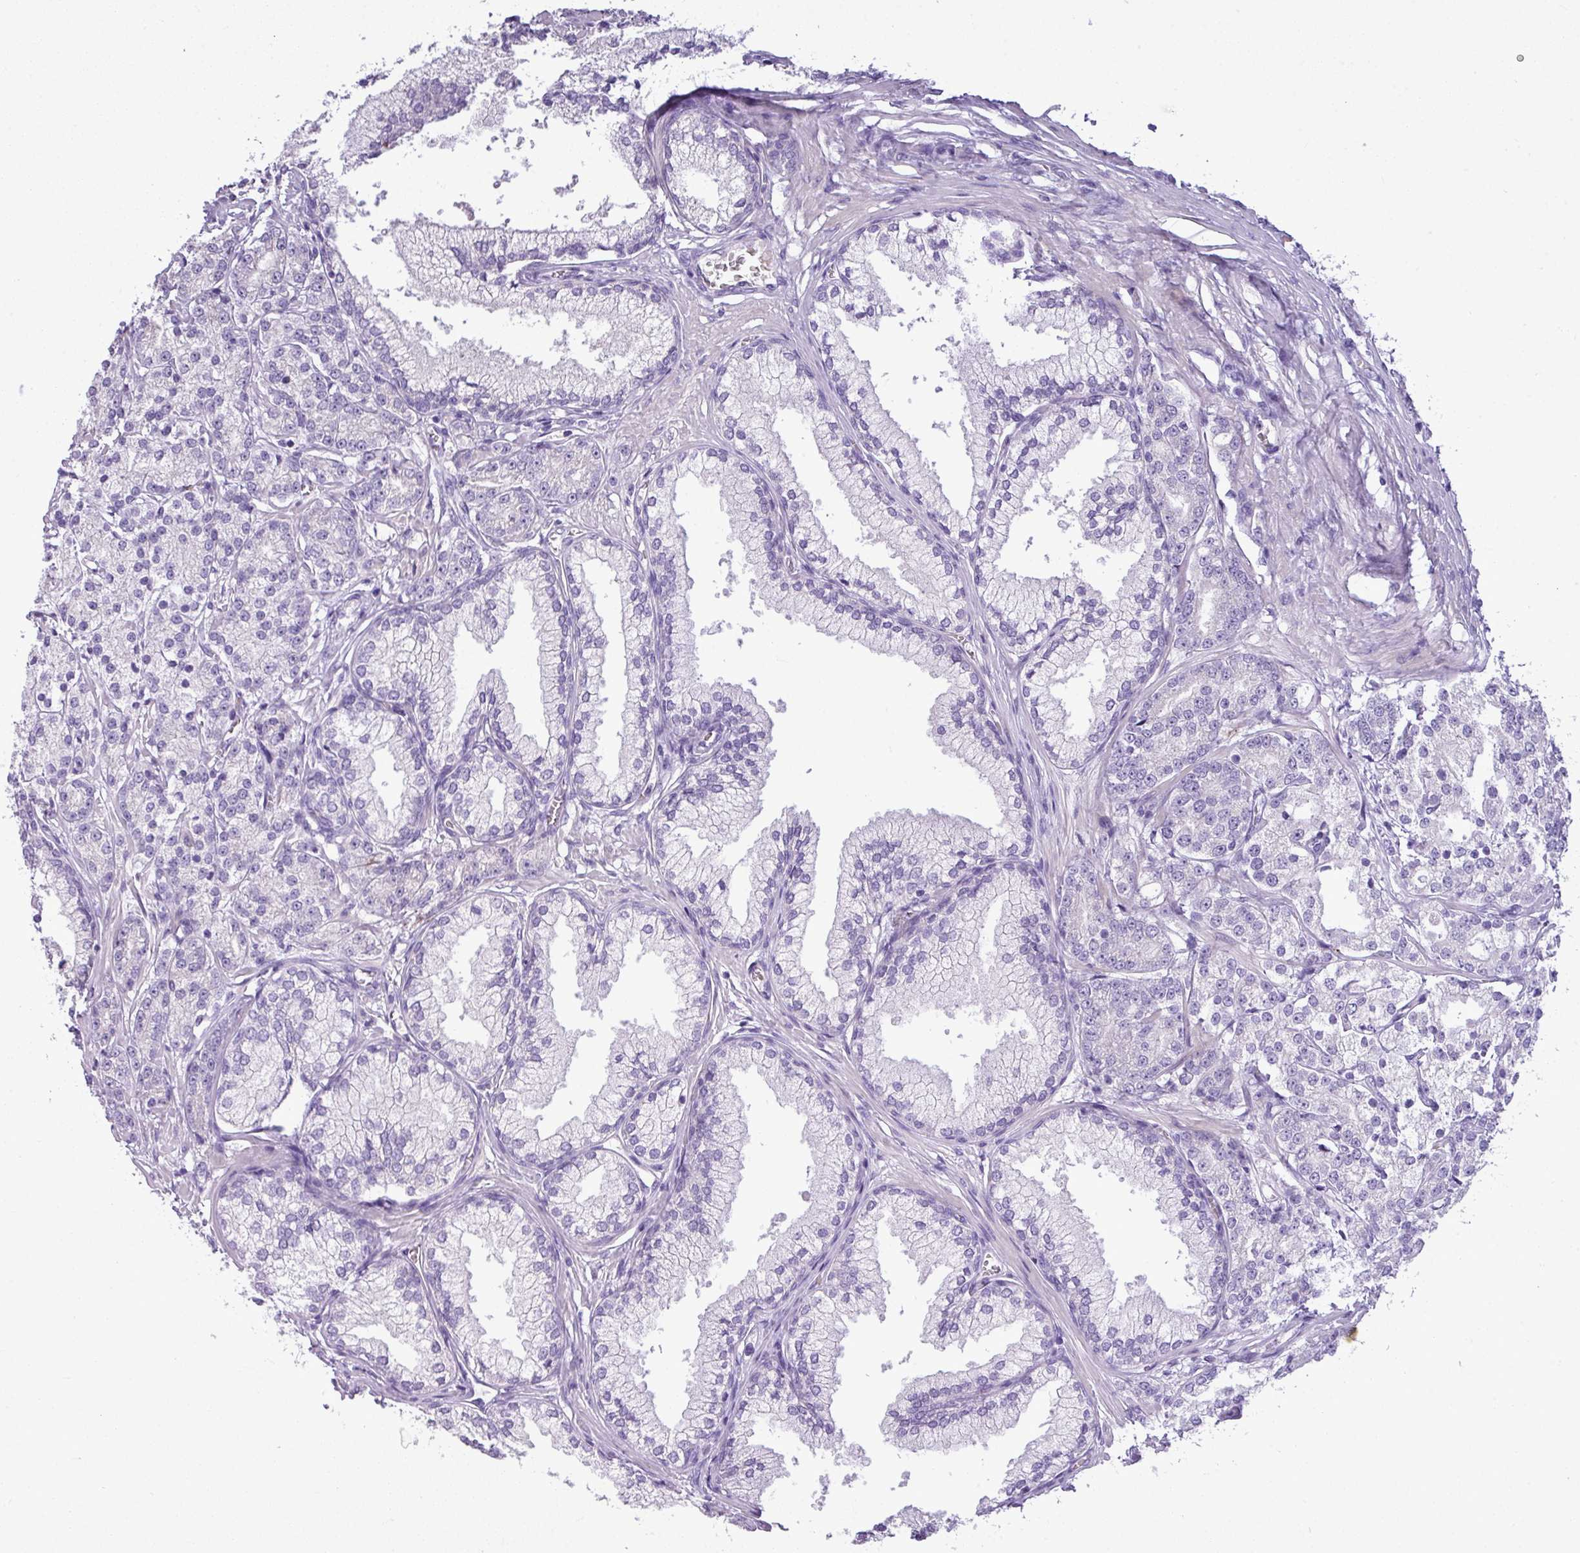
{"staining": {"intensity": "negative", "quantity": "none", "location": "none"}, "tissue": "prostate cancer", "cell_type": "Tumor cells", "image_type": "cancer", "snomed": [{"axis": "morphology", "description": "Adenocarcinoma, High grade"}, {"axis": "topography", "description": "Prostate"}], "caption": "DAB immunohistochemical staining of prostate high-grade adenocarcinoma exhibits no significant expression in tumor cells. (DAB (3,3'-diaminobenzidine) immunohistochemistry (IHC), high magnification).", "gene": "IL17A", "patient": {"sex": "male", "age": 69}}